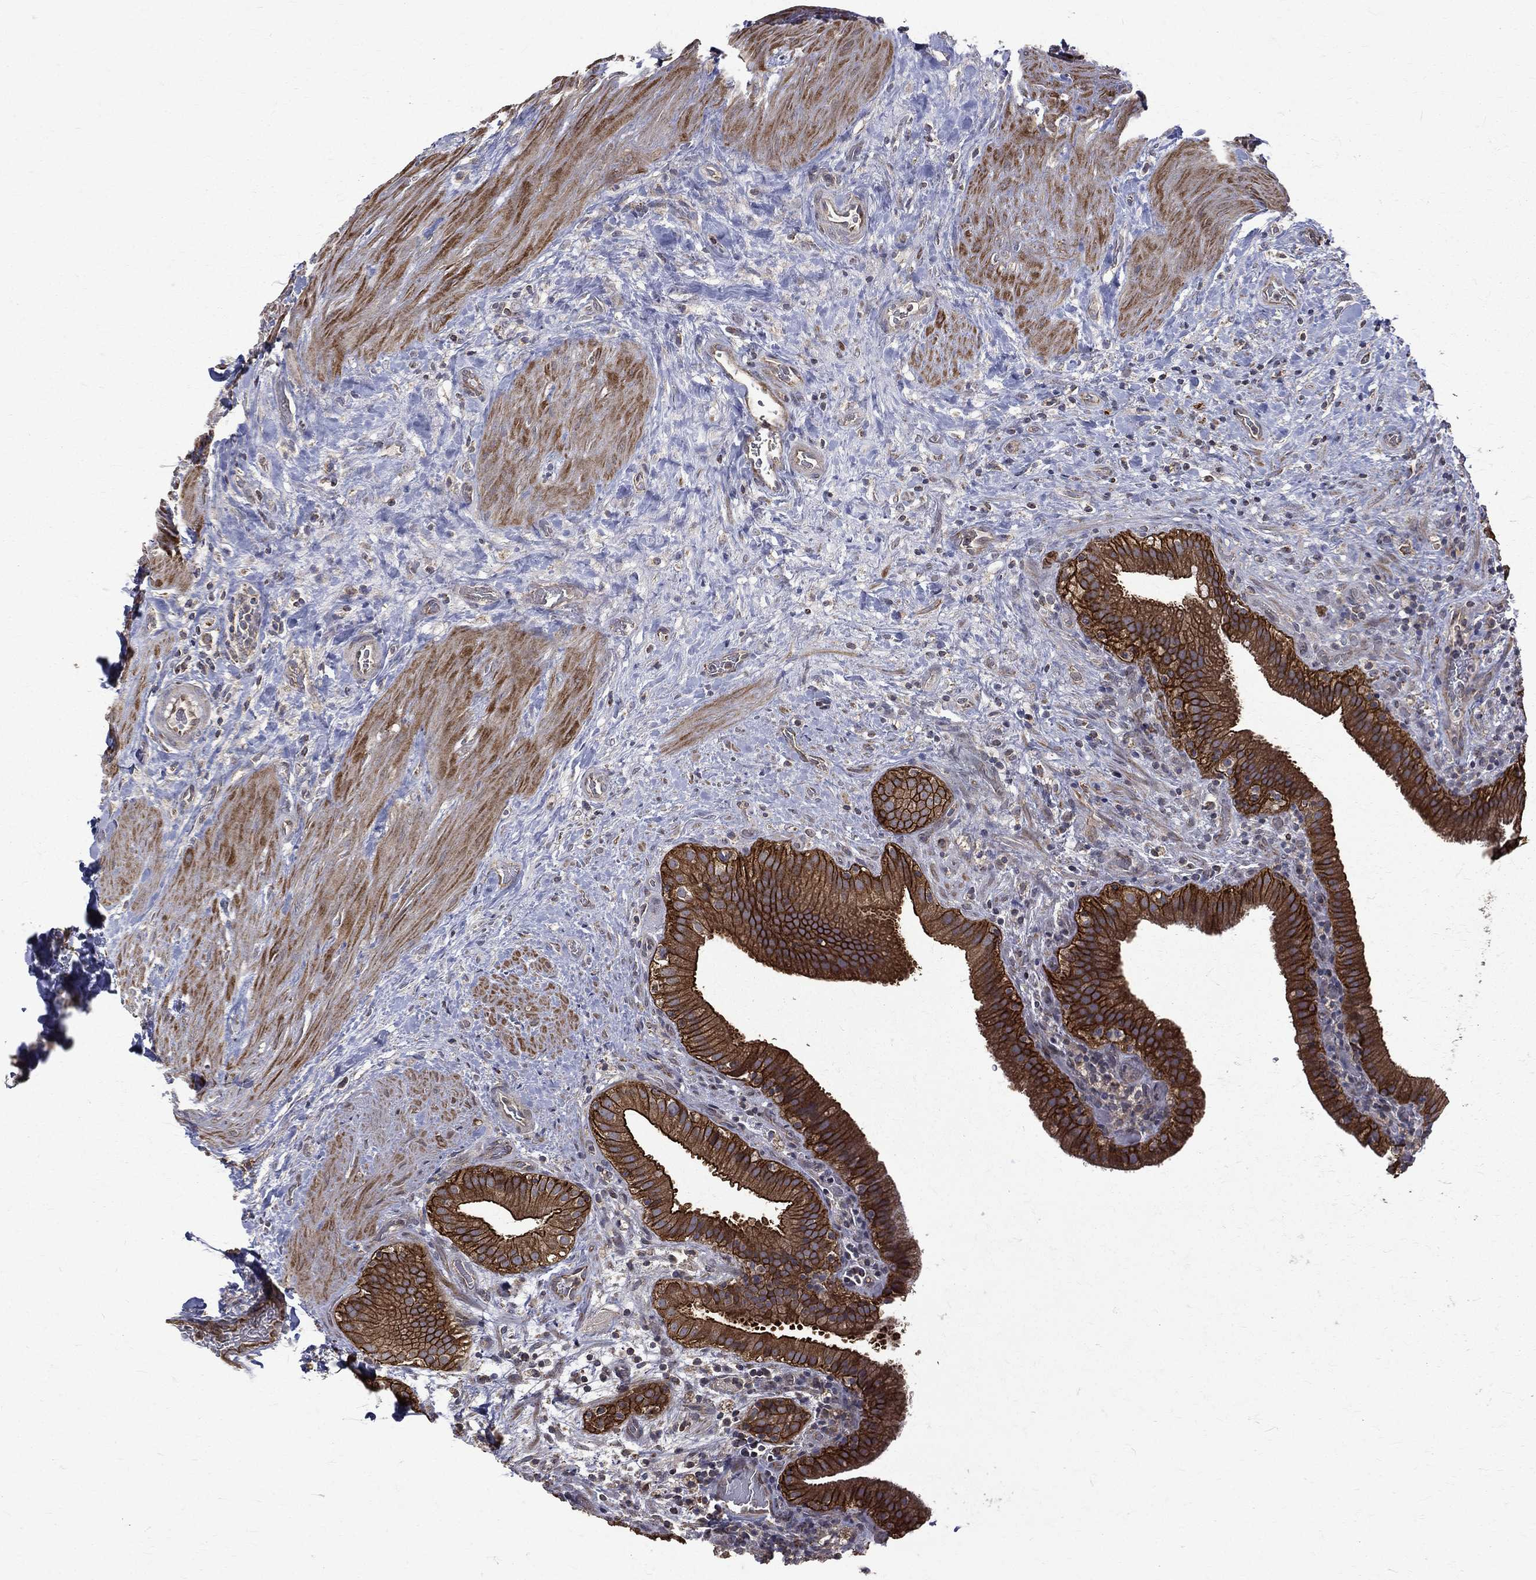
{"staining": {"intensity": "strong", "quantity": ">75%", "location": "cytoplasmic/membranous"}, "tissue": "gallbladder", "cell_type": "Glandular cells", "image_type": "normal", "snomed": [{"axis": "morphology", "description": "Normal tissue, NOS"}, {"axis": "topography", "description": "Gallbladder"}], "caption": "IHC histopathology image of unremarkable human gallbladder stained for a protein (brown), which shows high levels of strong cytoplasmic/membranous staining in about >75% of glandular cells.", "gene": "RPGR", "patient": {"sex": "male", "age": 62}}